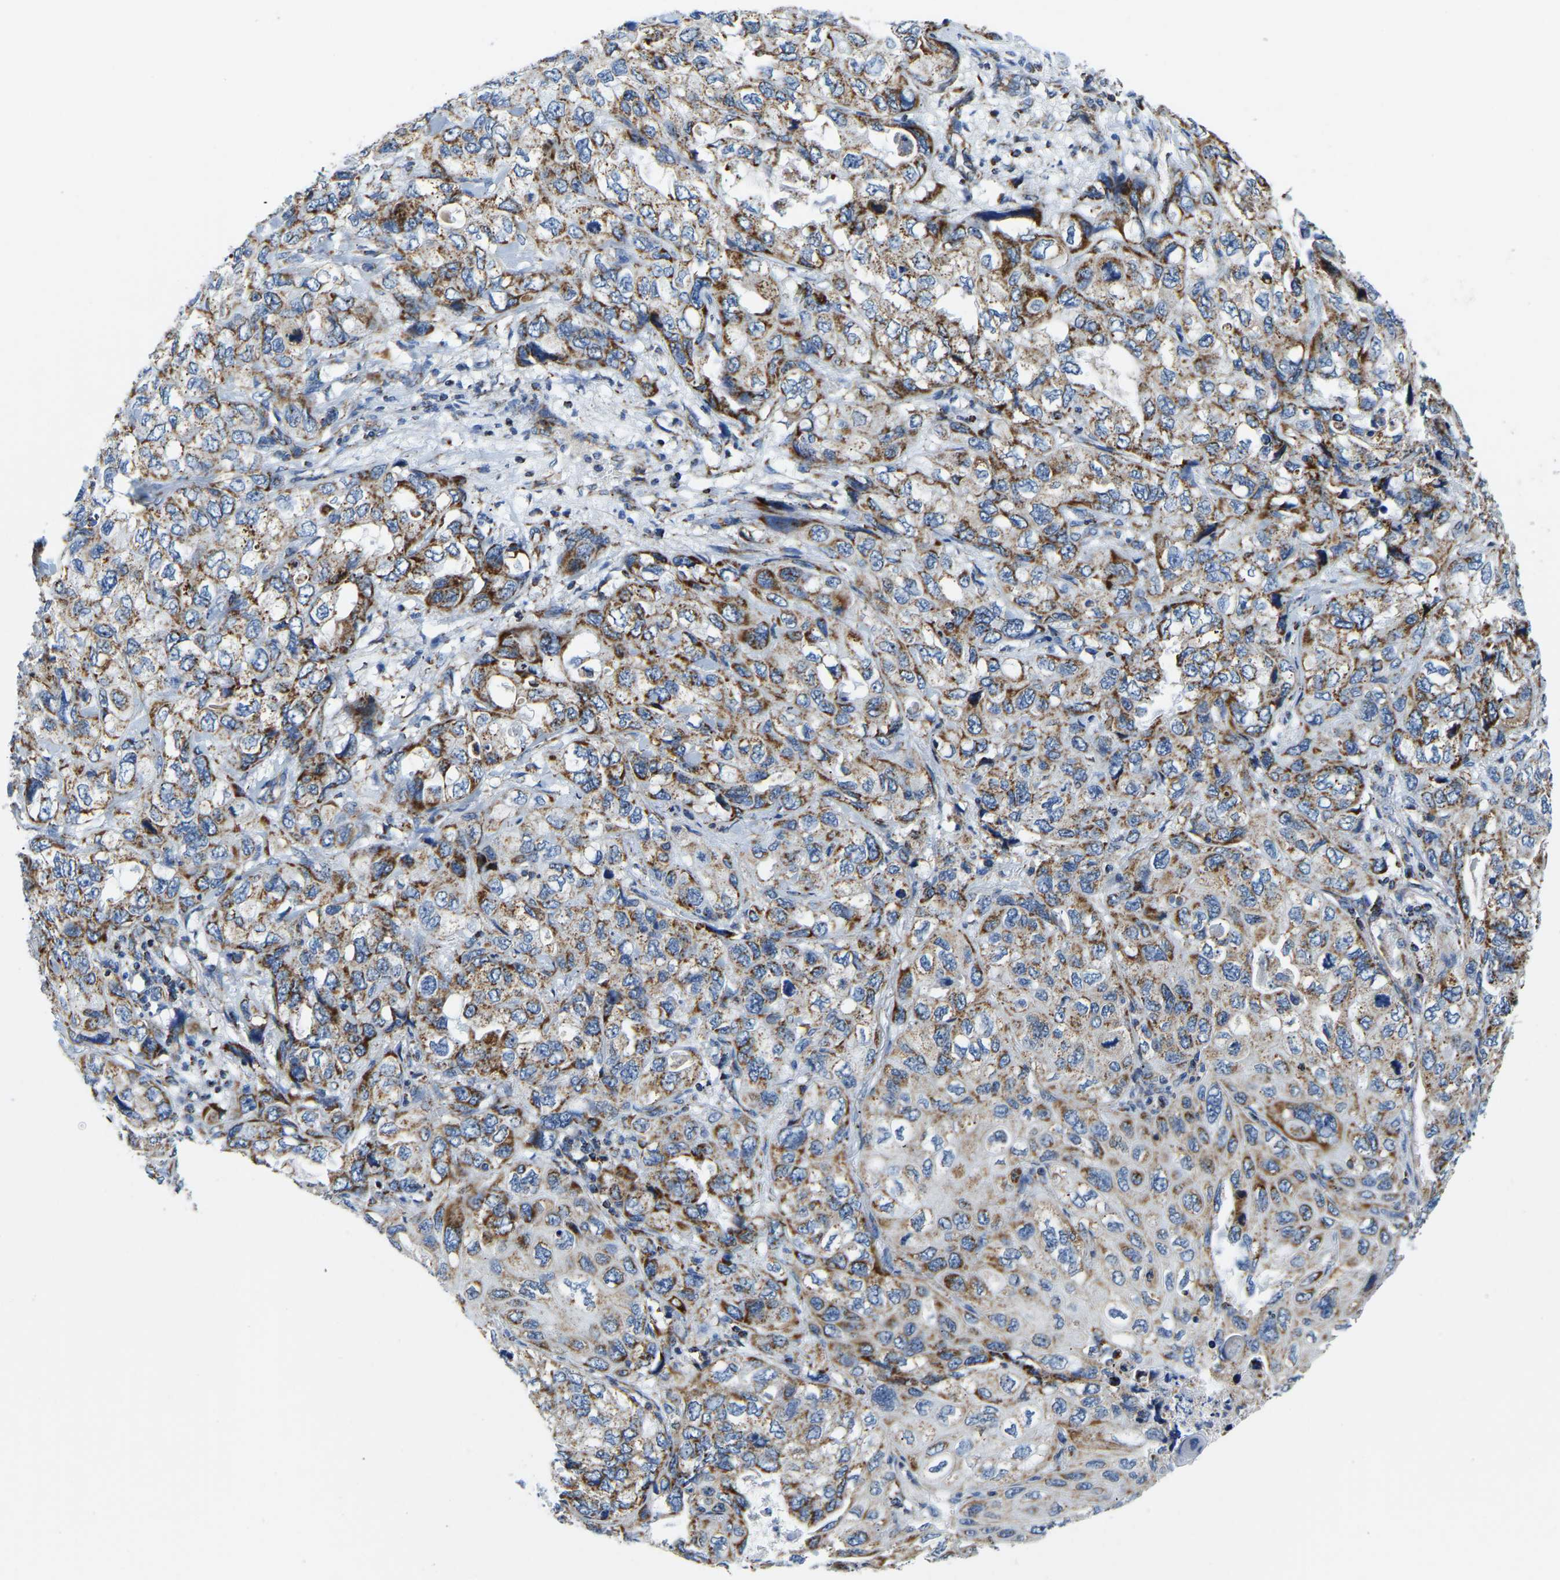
{"staining": {"intensity": "moderate", "quantity": ">75%", "location": "cytoplasmic/membranous"}, "tissue": "lung cancer", "cell_type": "Tumor cells", "image_type": "cancer", "snomed": [{"axis": "morphology", "description": "Squamous cell carcinoma, NOS"}, {"axis": "topography", "description": "Lung"}], "caption": "Immunohistochemical staining of human lung cancer displays moderate cytoplasmic/membranous protein staining in approximately >75% of tumor cells. The protein is shown in brown color, while the nuclei are stained blue.", "gene": "SFXN1", "patient": {"sex": "female", "age": 73}}